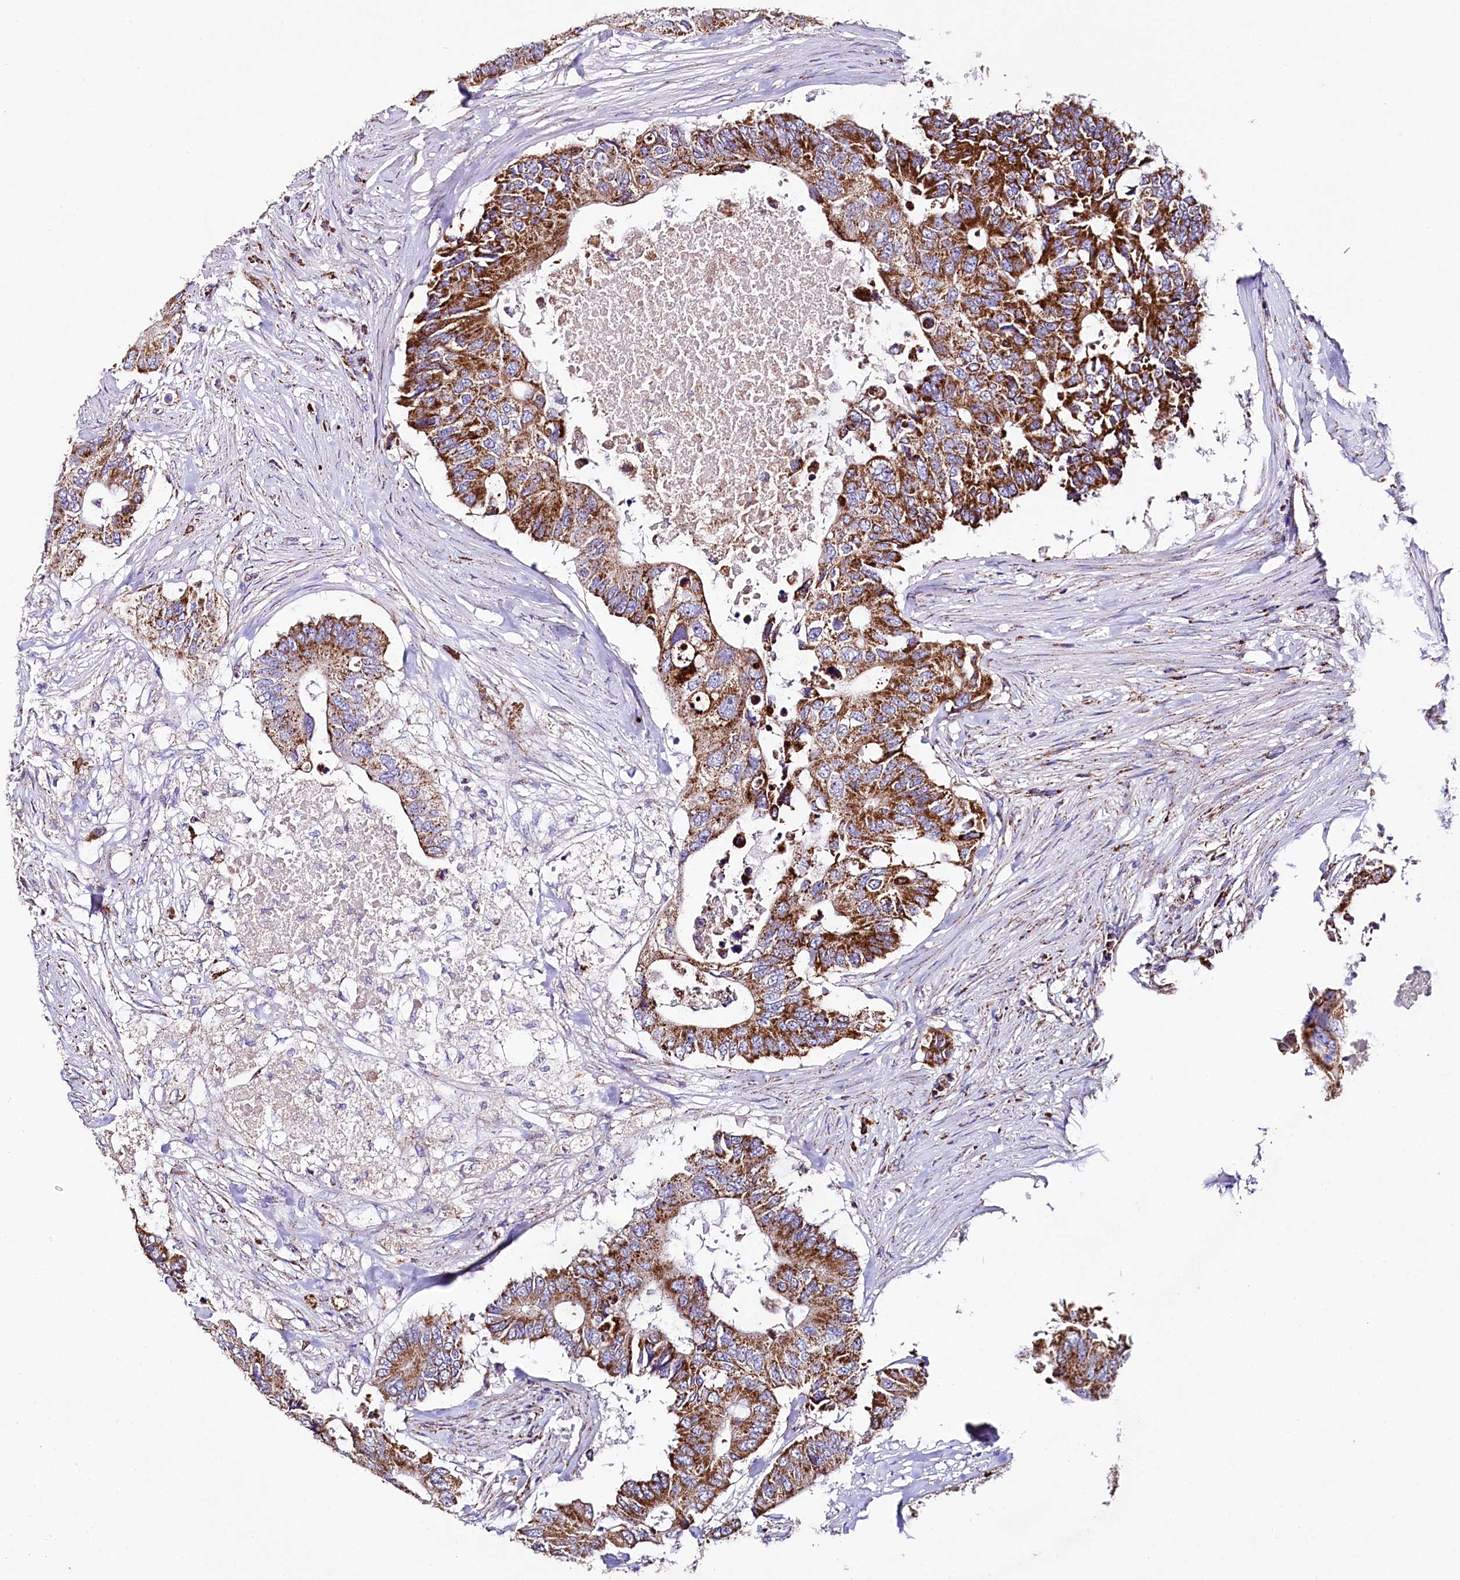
{"staining": {"intensity": "strong", "quantity": ">75%", "location": "cytoplasmic/membranous"}, "tissue": "colorectal cancer", "cell_type": "Tumor cells", "image_type": "cancer", "snomed": [{"axis": "morphology", "description": "Adenocarcinoma, NOS"}, {"axis": "topography", "description": "Colon"}], "caption": "There is high levels of strong cytoplasmic/membranous expression in tumor cells of adenocarcinoma (colorectal), as demonstrated by immunohistochemical staining (brown color).", "gene": "APLP2", "patient": {"sex": "male", "age": 71}}